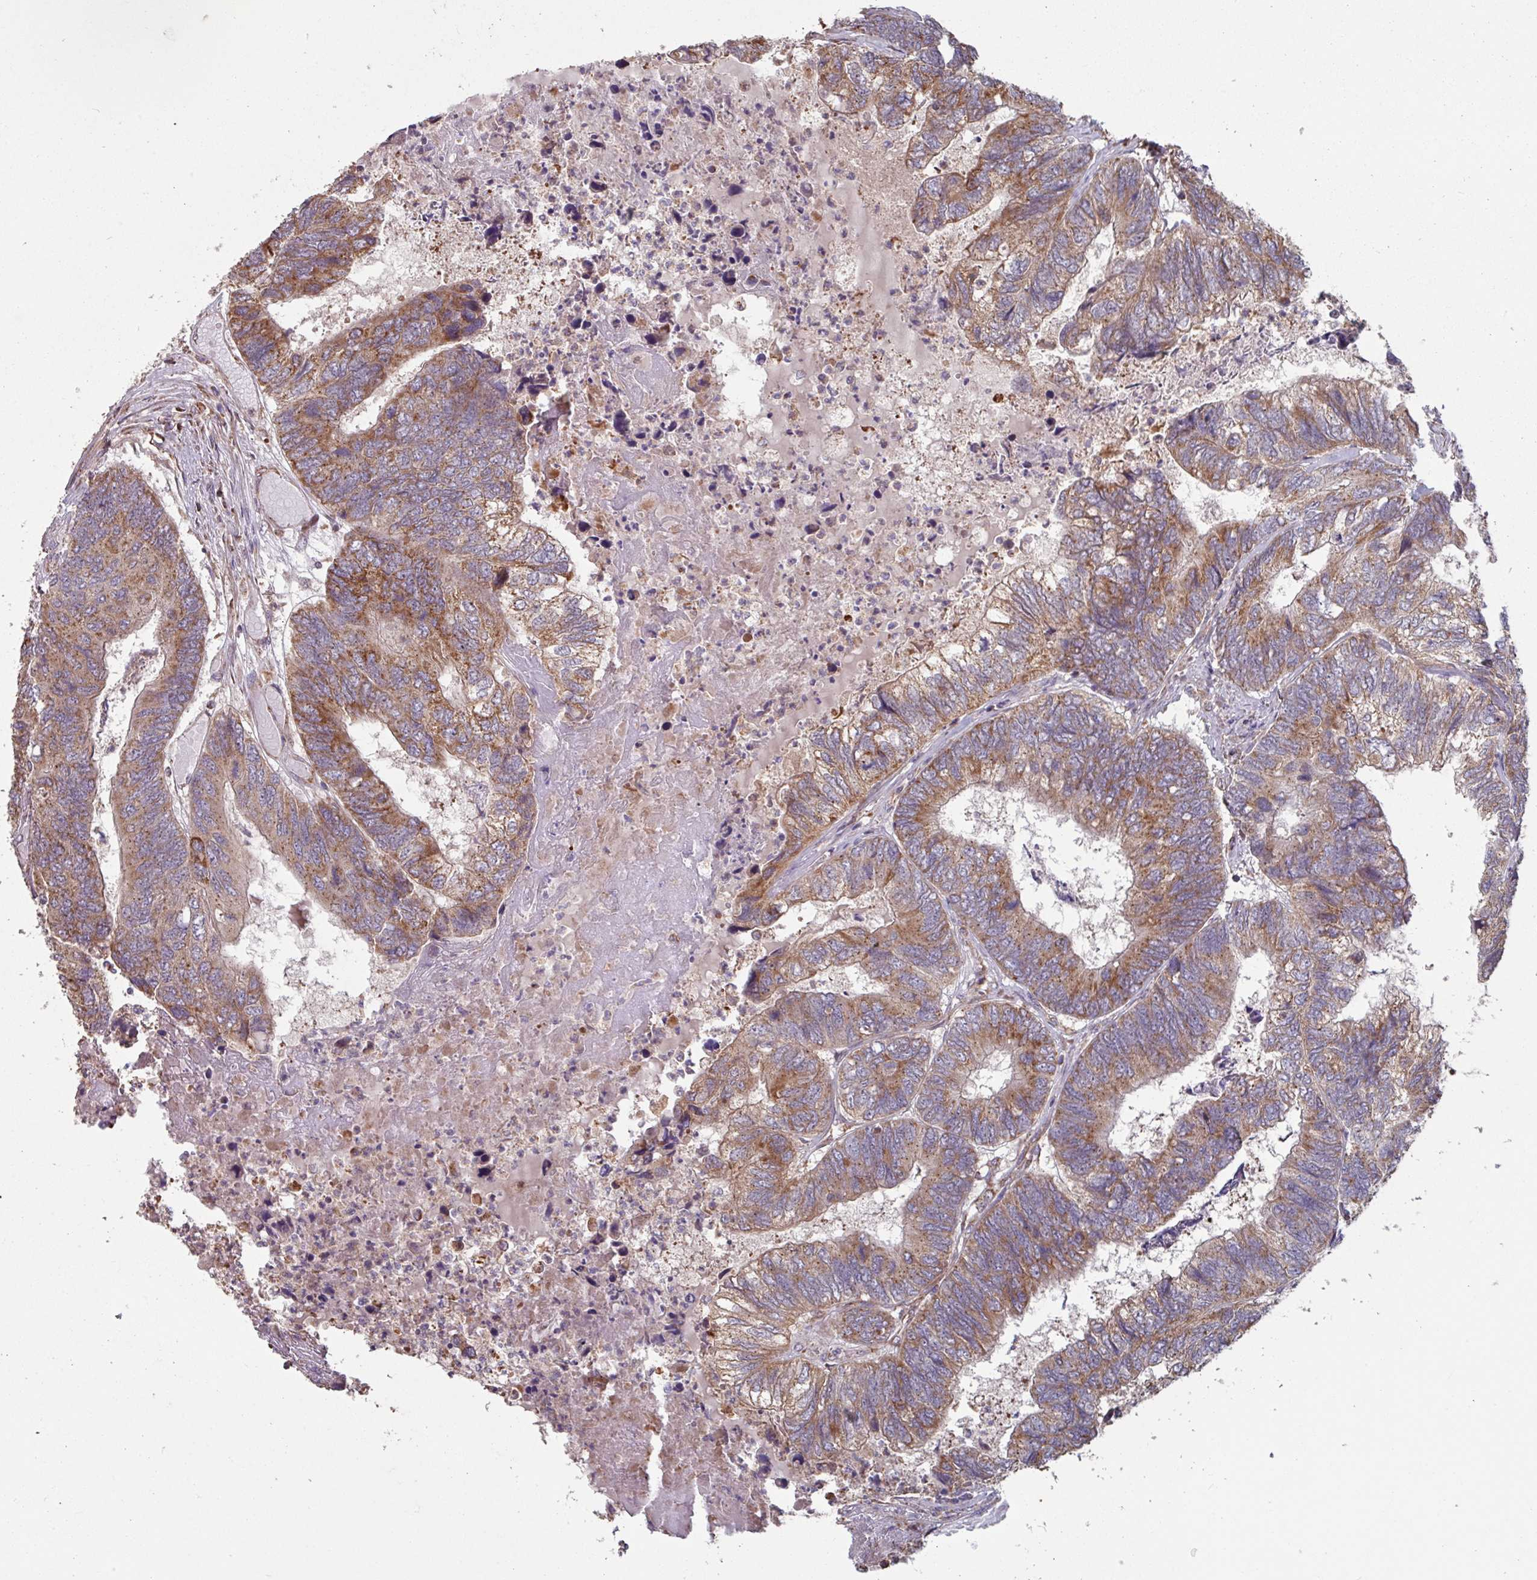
{"staining": {"intensity": "moderate", "quantity": ">75%", "location": "cytoplasmic/membranous"}, "tissue": "colorectal cancer", "cell_type": "Tumor cells", "image_type": "cancer", "snomed": [{"axis": "morphology", "description": "Adenocarcinoma, NOS"}, {"axis": "topography", "description": "Colon"}], "caption": "Protein expression analysis of human colorectal adenocarcinoma reveals moderate cytoplasmic/membranous positivity in about >75% of tumor cells. (DAB = brown stain, brightfield microscopy at high magnification).", "gene": "COX7C", "patient": {"sex": "female", "age": 67}}